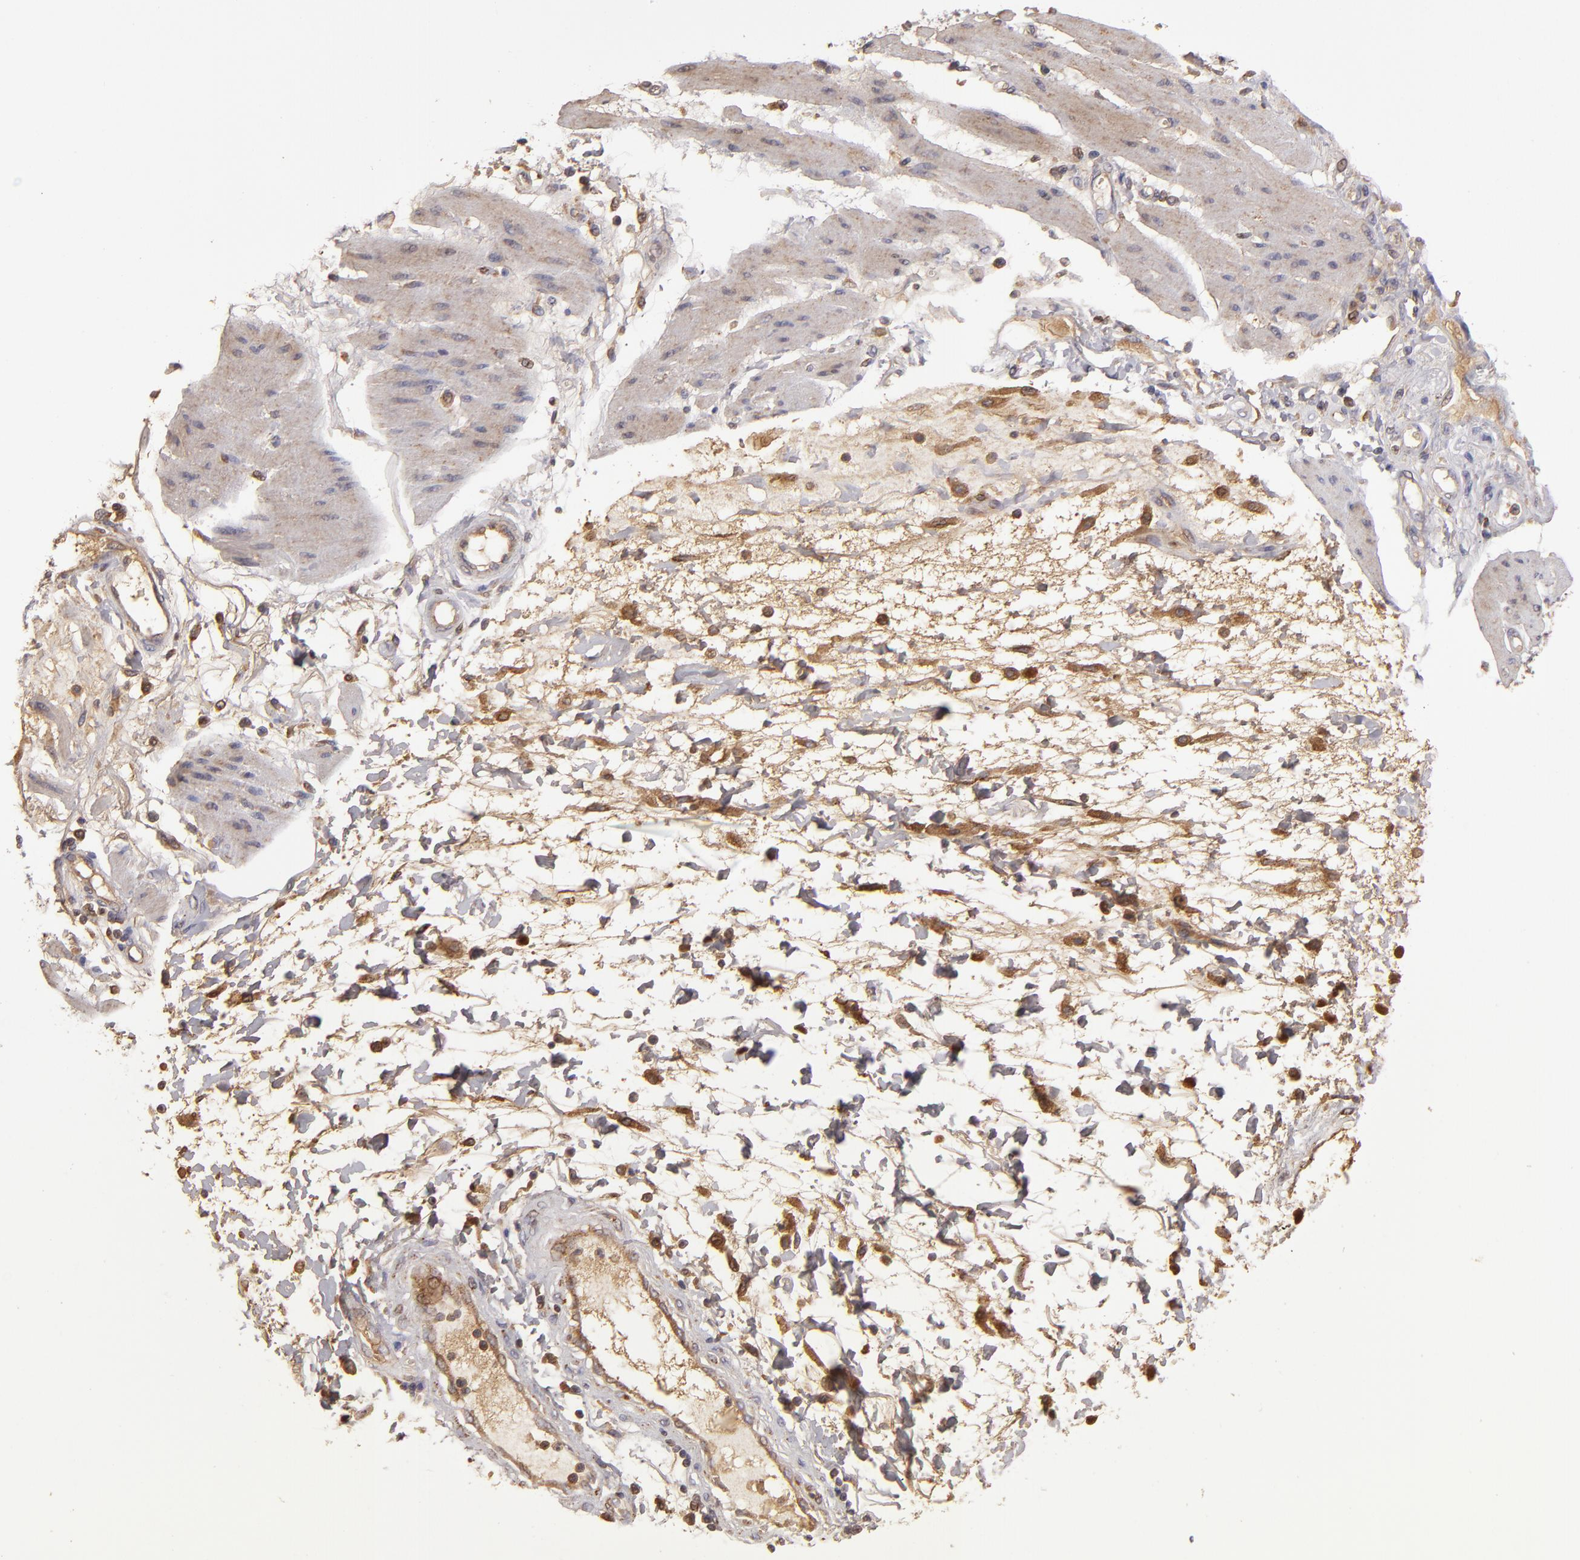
{"staining": {"intensity": "moderate", "quantity": ">75%", "location": "cytoplasmic/membranous"}, "tissue": "stomach cancer", "cell_type": "Tumor cells", "image_type": "cancer", "snomed": [{"axis": "morphology", "description": "Adenocarcinoma, NOS"}, {"axis": "topography", "description": "Pancreas"}, {"axis": "topography", "description": "Stomach, upper"}], "caption": "Brown immunohistochemical staining in stomach adenocarcinoma demonstrates moderate cytoplasmic/membranous expression in about >75% of tumor cells.", "gene": "CFB", "patient": {"sex": "male", "age": 77}}